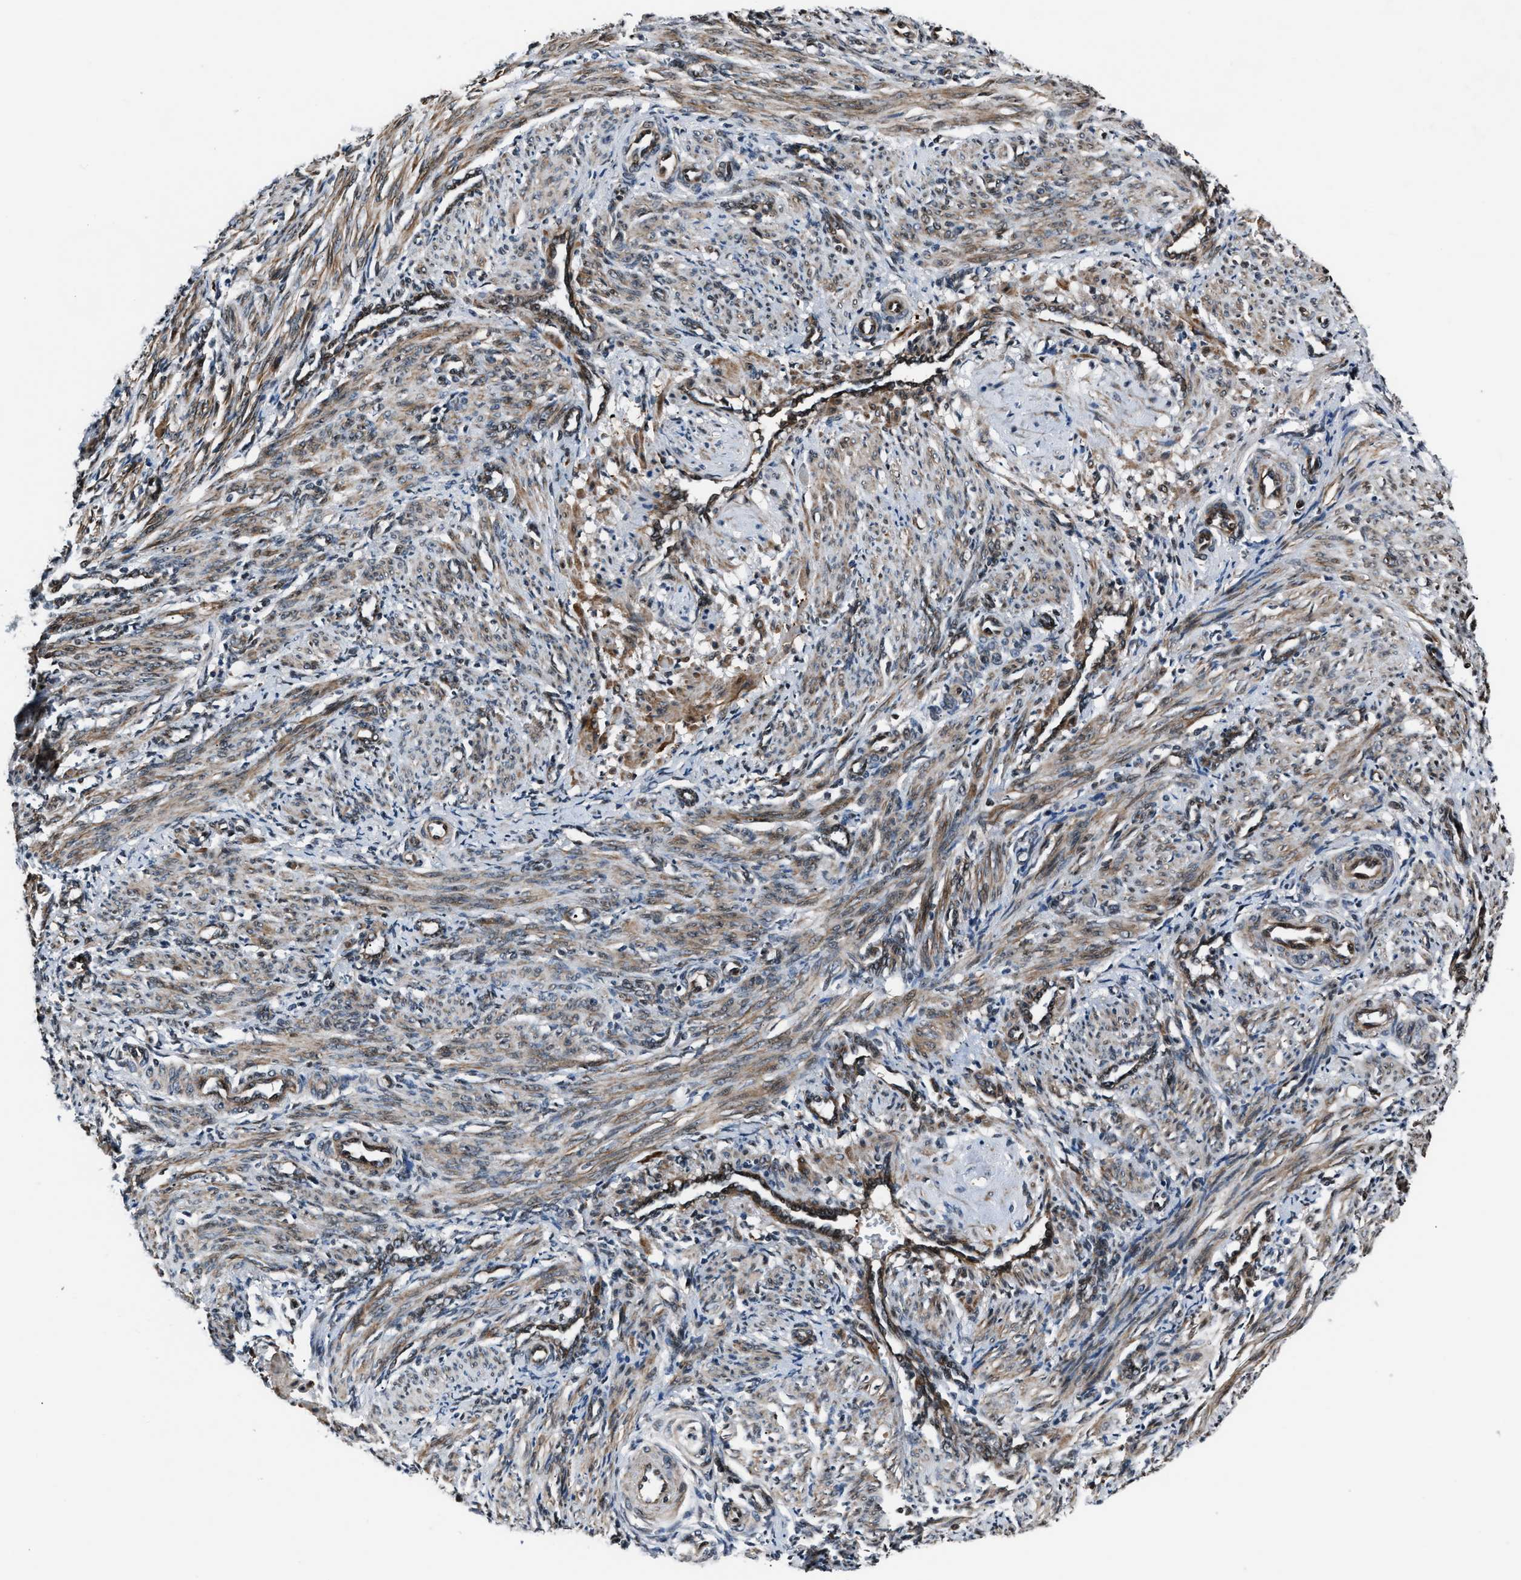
{"staining": {"intensity": "moderate", "quantity": ">75%", "location": "cytoplasmic/membranous"}, "tissue": "smooth muscle", "cell_type": "Smooth muscle cells", "image_type": "normal", "snomed": [{"axis": "morphology", "description": "Normal tissue, NOS"}, {"axis": "topography", "description": "Endometrium"}], "caption": "Immunohistochemical staining of normal human smooth muscle exhibits medium levels of moderate cytoplasmic/membranous positivity in approximately >75% of smooth muscle cells.", "gene": "DYNC2I1", "patient": {"sex": "female", "age": 33}}